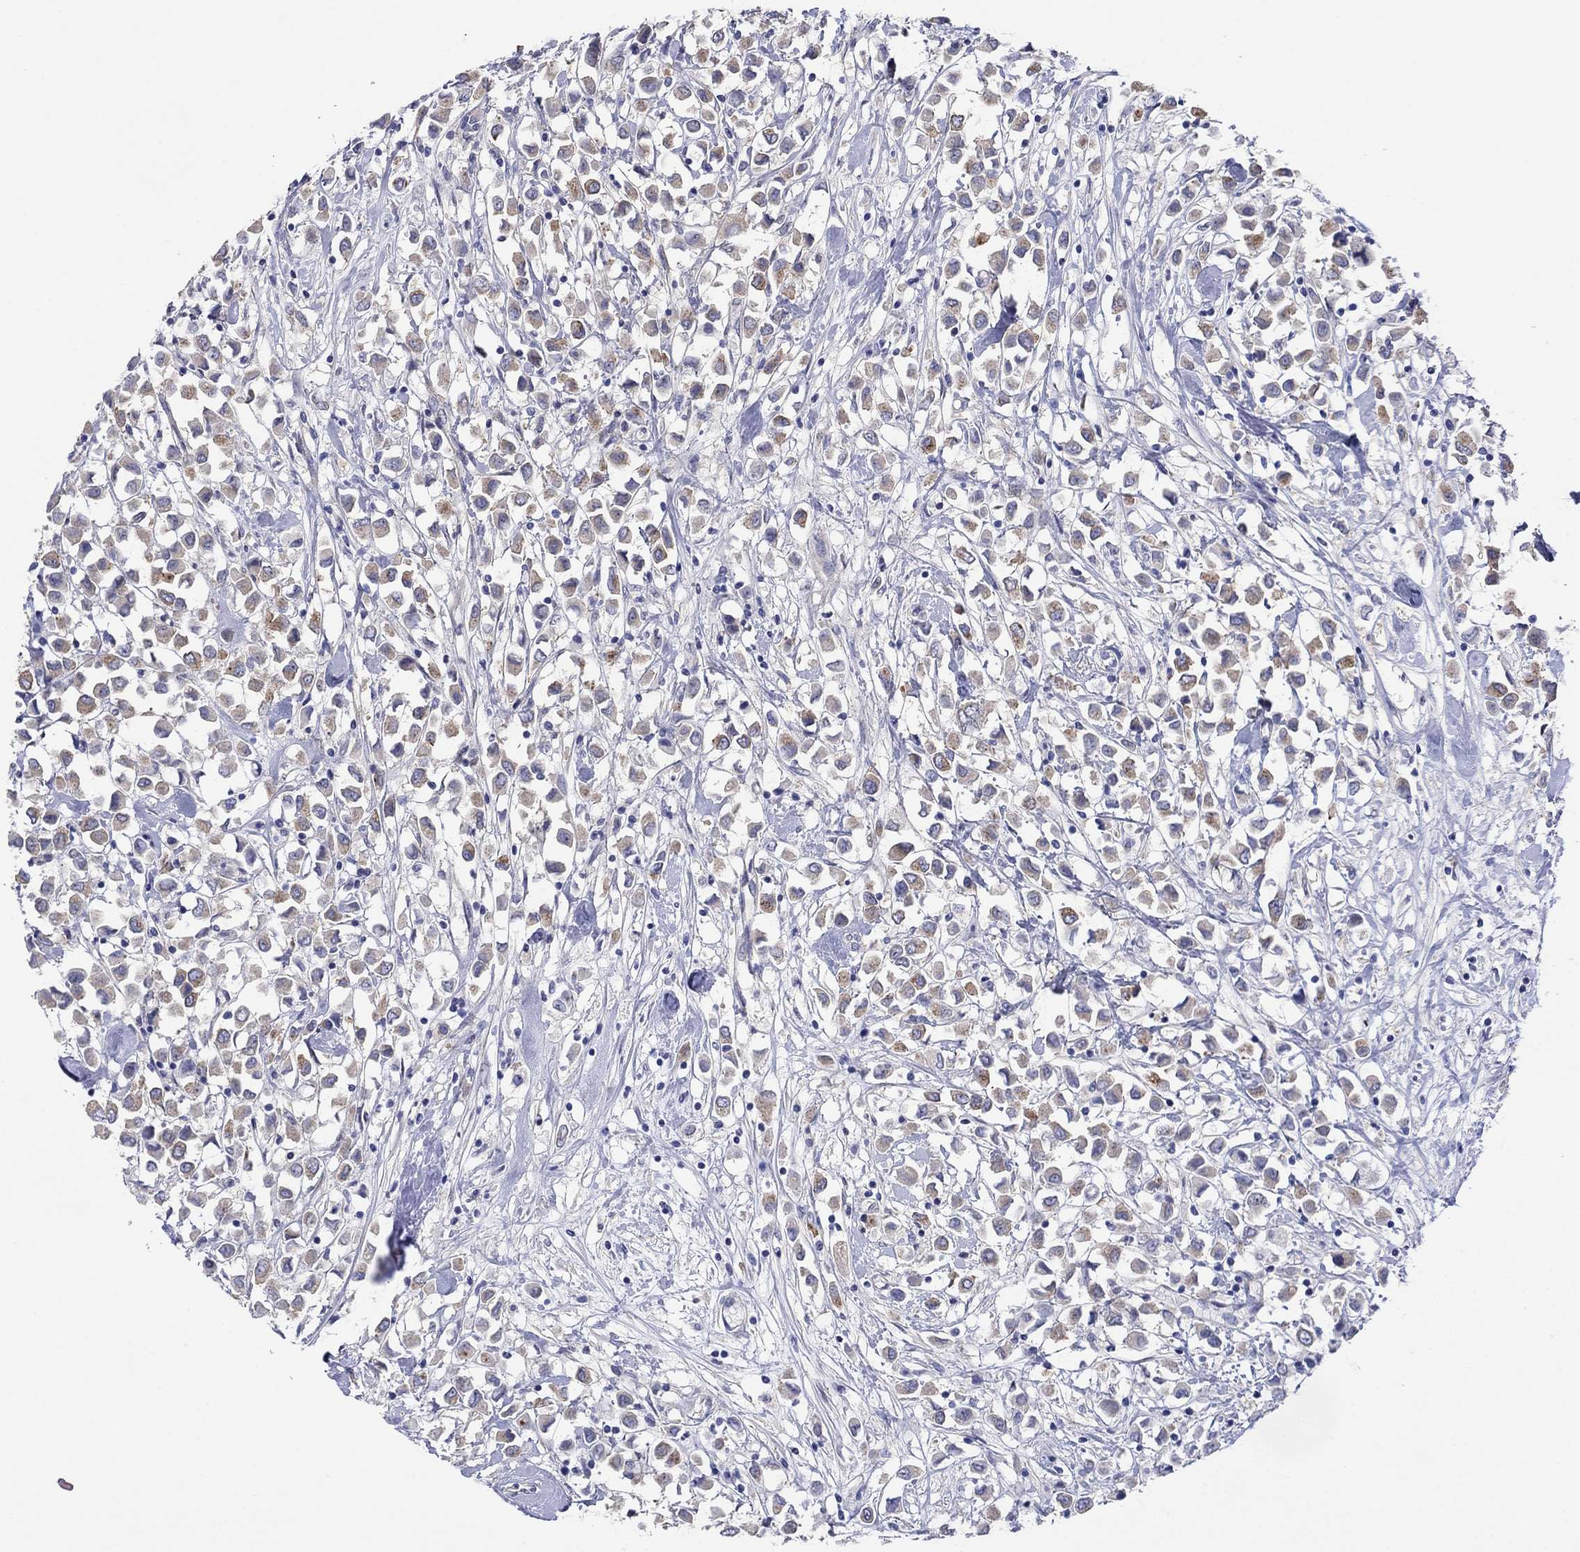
{"staining": {"intensity": "moderate", "quantity": "25%-75%", "location": "cytoplasmic/membranous"}, "tissue": "breast cancer", "cell_type": "Tumor cells", "image_type": "cancer", "snomed": [{"axis": "morphology", "description": "Duct carcinoma"}, {"axis": "topography", "description": "Breast"}], "caption": "A medium amount of moderate cytoplasmic/membranous positivity is identified in approximately 25%-75% of tumor cells in invasive ductal carcinoma (breast) tissue.", "gene": "TPRN", "patient": {"sex": "female", "age": 61}}